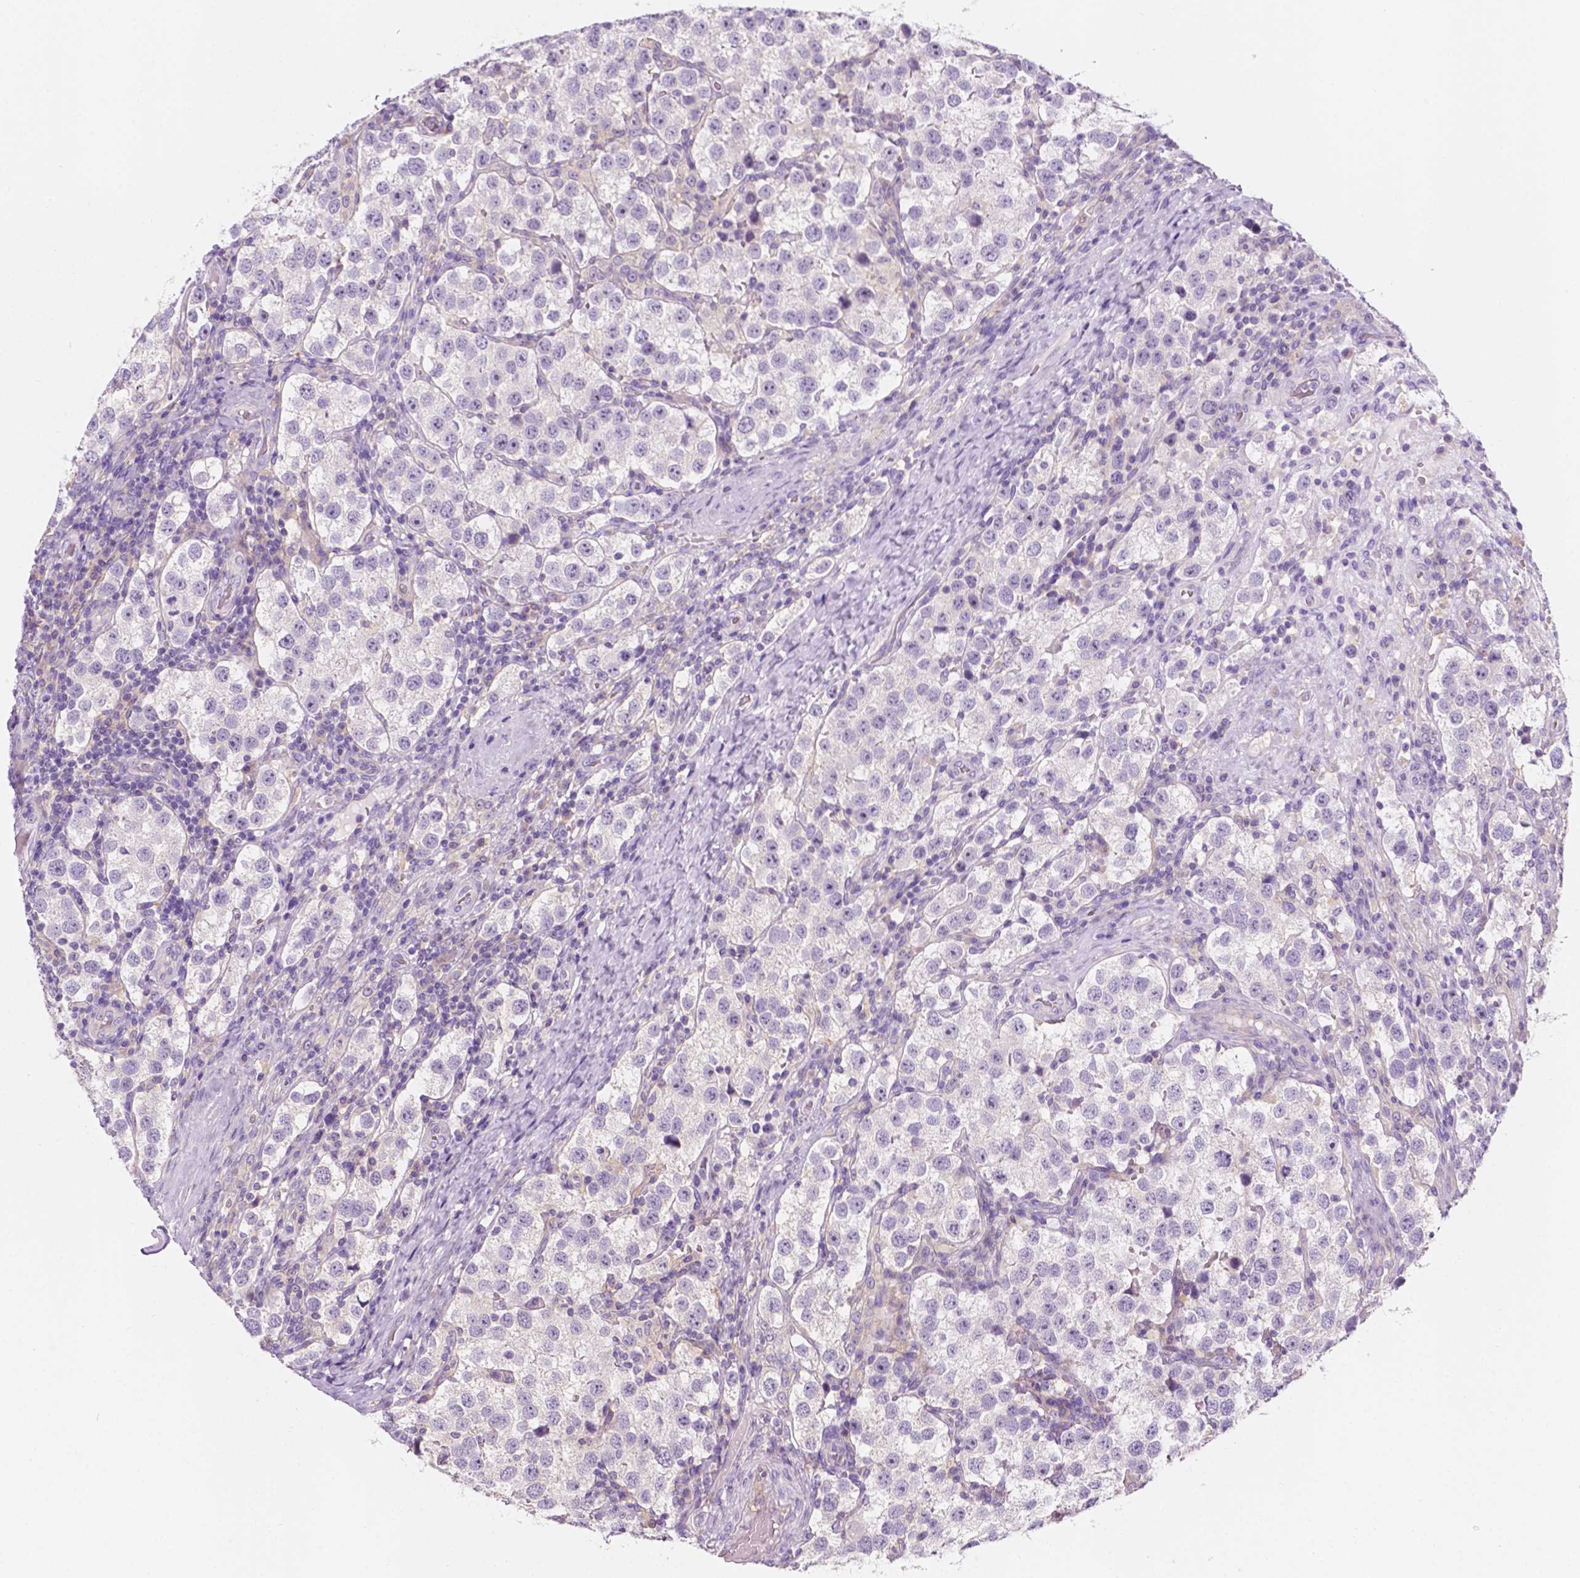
{"staining": {"intensity": "negative", "quantity": "none", "location": "none"}, "tissue": "testis cancer", "cell_type": "Tumor cells", "image_type": "cancer", "snomed": [{"axis": "morphology", "description": "Seminoma, NOS"}, {"axis": "topography", "description": "Testis"}], "caption": "An immunohistochemistry micrograph of testis cancer (seminoma) is shown. There is no staining in tumor cells of testis cancer (seminoma). (DAB immunohistochemistry (IHC) with hematoxylin counter stain).", "gene": "SIRT2", "patient": {"sex": "male", "age": 37}}